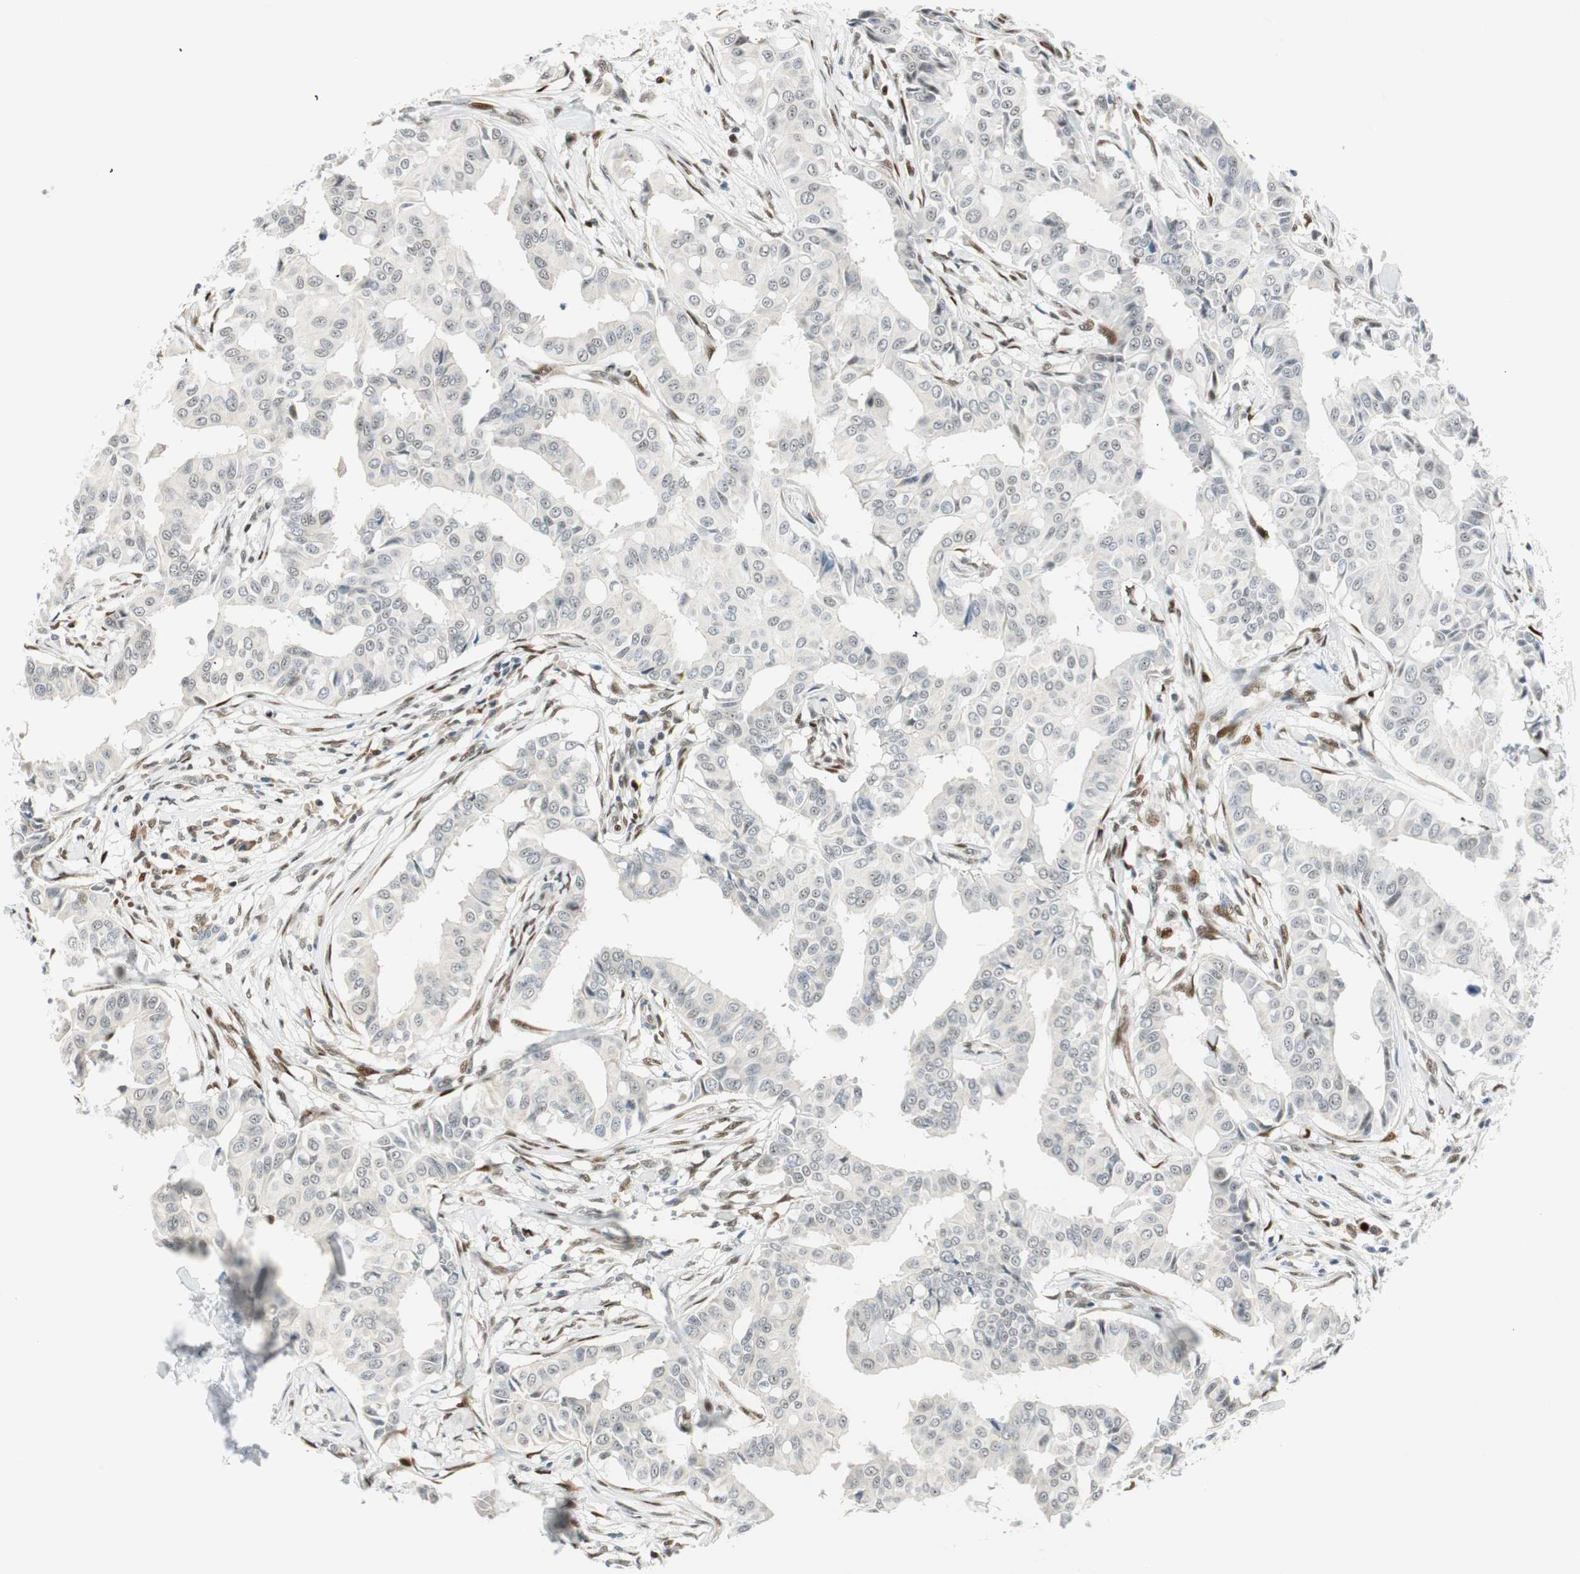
{"staining": {"intensity": "negative", "quantity": "none", "location": "none"}, "tissue": "head and neck cancer", "cell_type": "Tumor cells", "image_type": "cancer", "snomed": [{"axis": "morphology", "description": "Adenocarcinoma, NOS"}, {"axis": "topography", "description": "Salivary gland"}, {"axis": "topography", "description": "Head-Neck"}], "caption": "High magnification brightfield microscopy of head and neck cancer stained with DAB (brown) and counterstained with hematoxylin (blue): tumor cells show no significant expression.", "gene": "MSX2", "patient": {"sex": "female", "age": 59}}